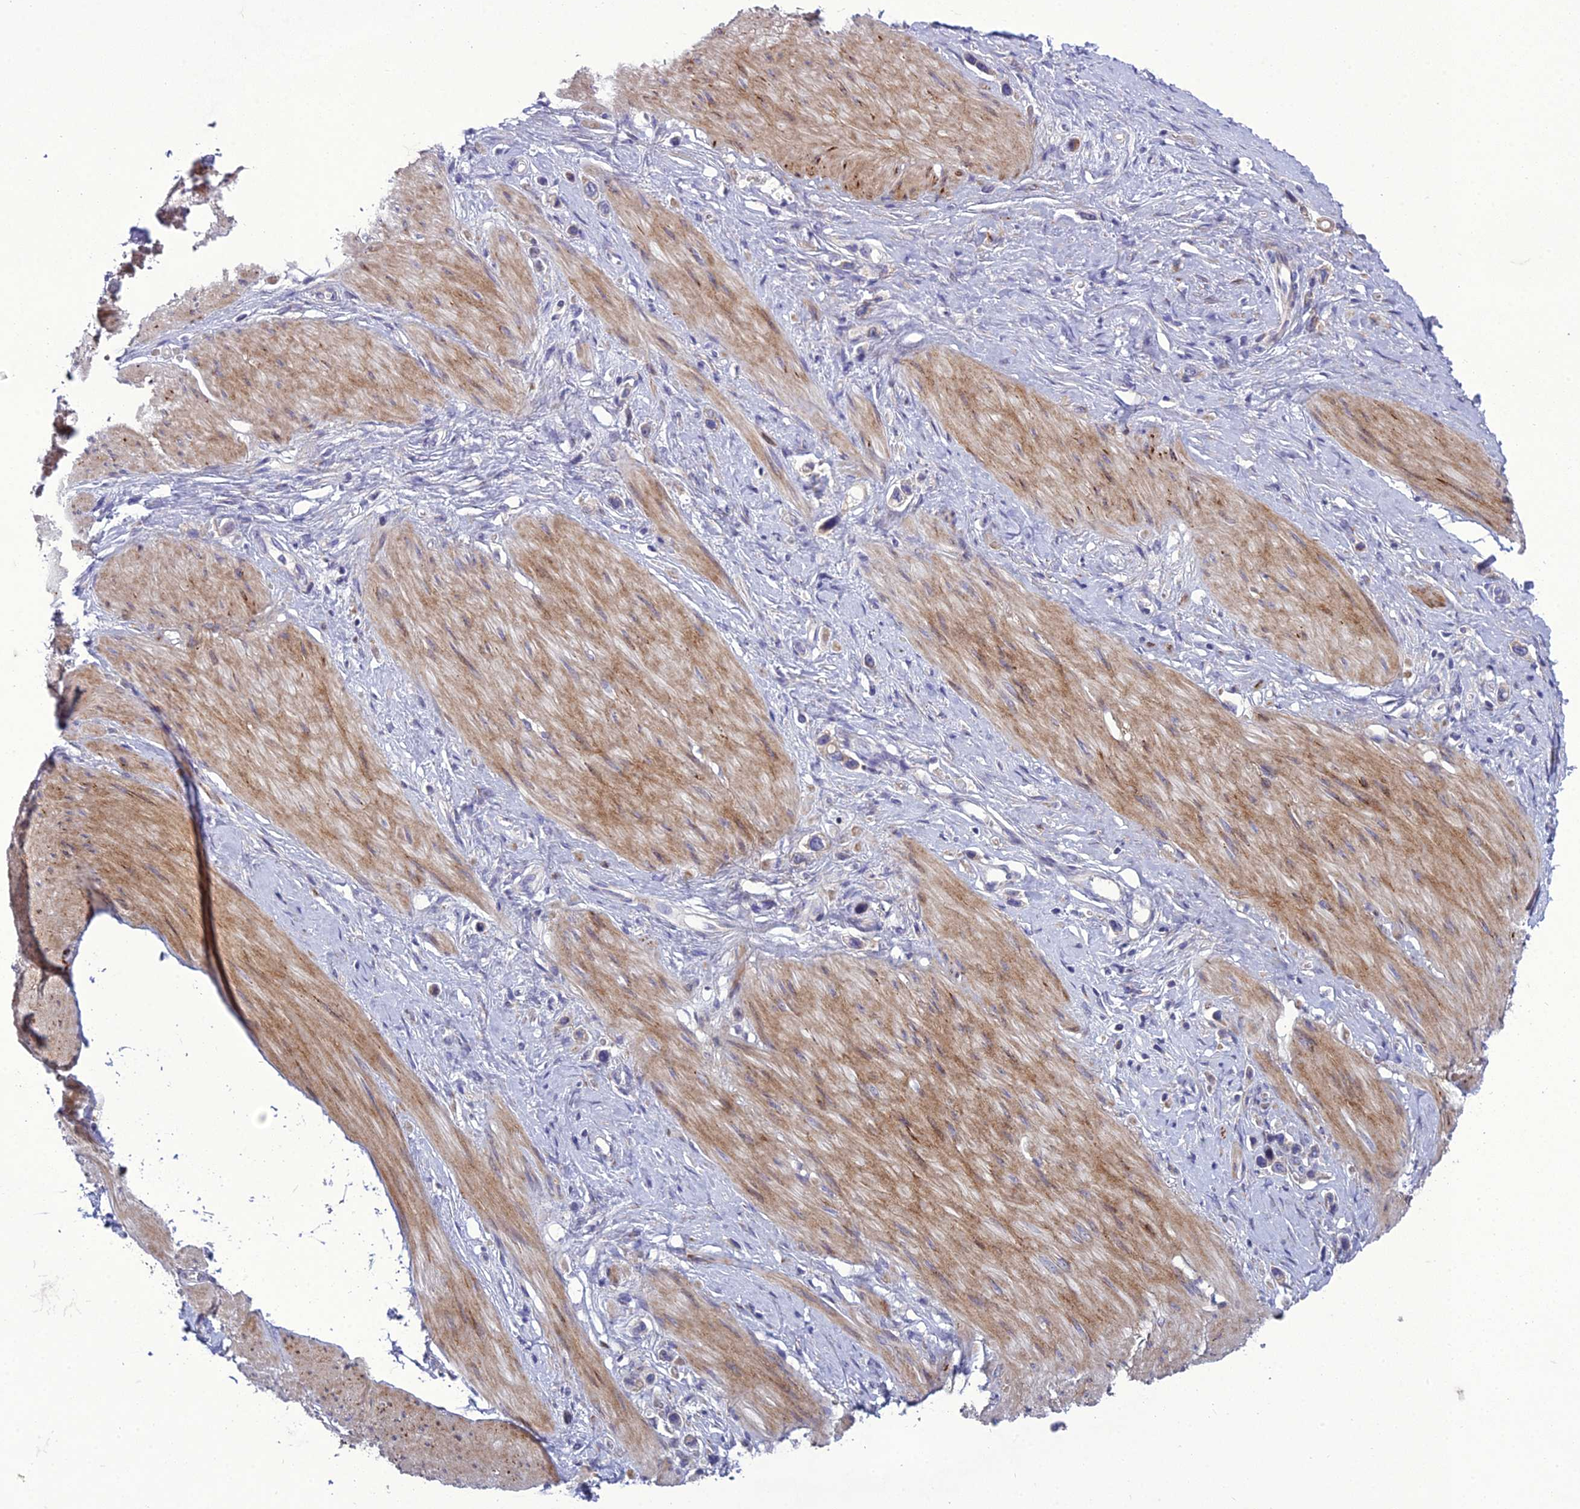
{"staining": {"intensity": "negative", "quantity": "none", "location": "none"}, "tissue": "stomach cancer", "cell_type": "Tumor cells", "image_type": "cancer", "snomed": [{"axis": "morphology", "description": "Adenocarcinoma, NOS"}, {"axis": "topography", "description": "Stomach"}], "caption": "Immunohistochemistry (IHC) of stomach cancer shows no staining in tumor cells.", "gene": "ADIPOR2", "patient": {"sex": "female", "age": 65}}